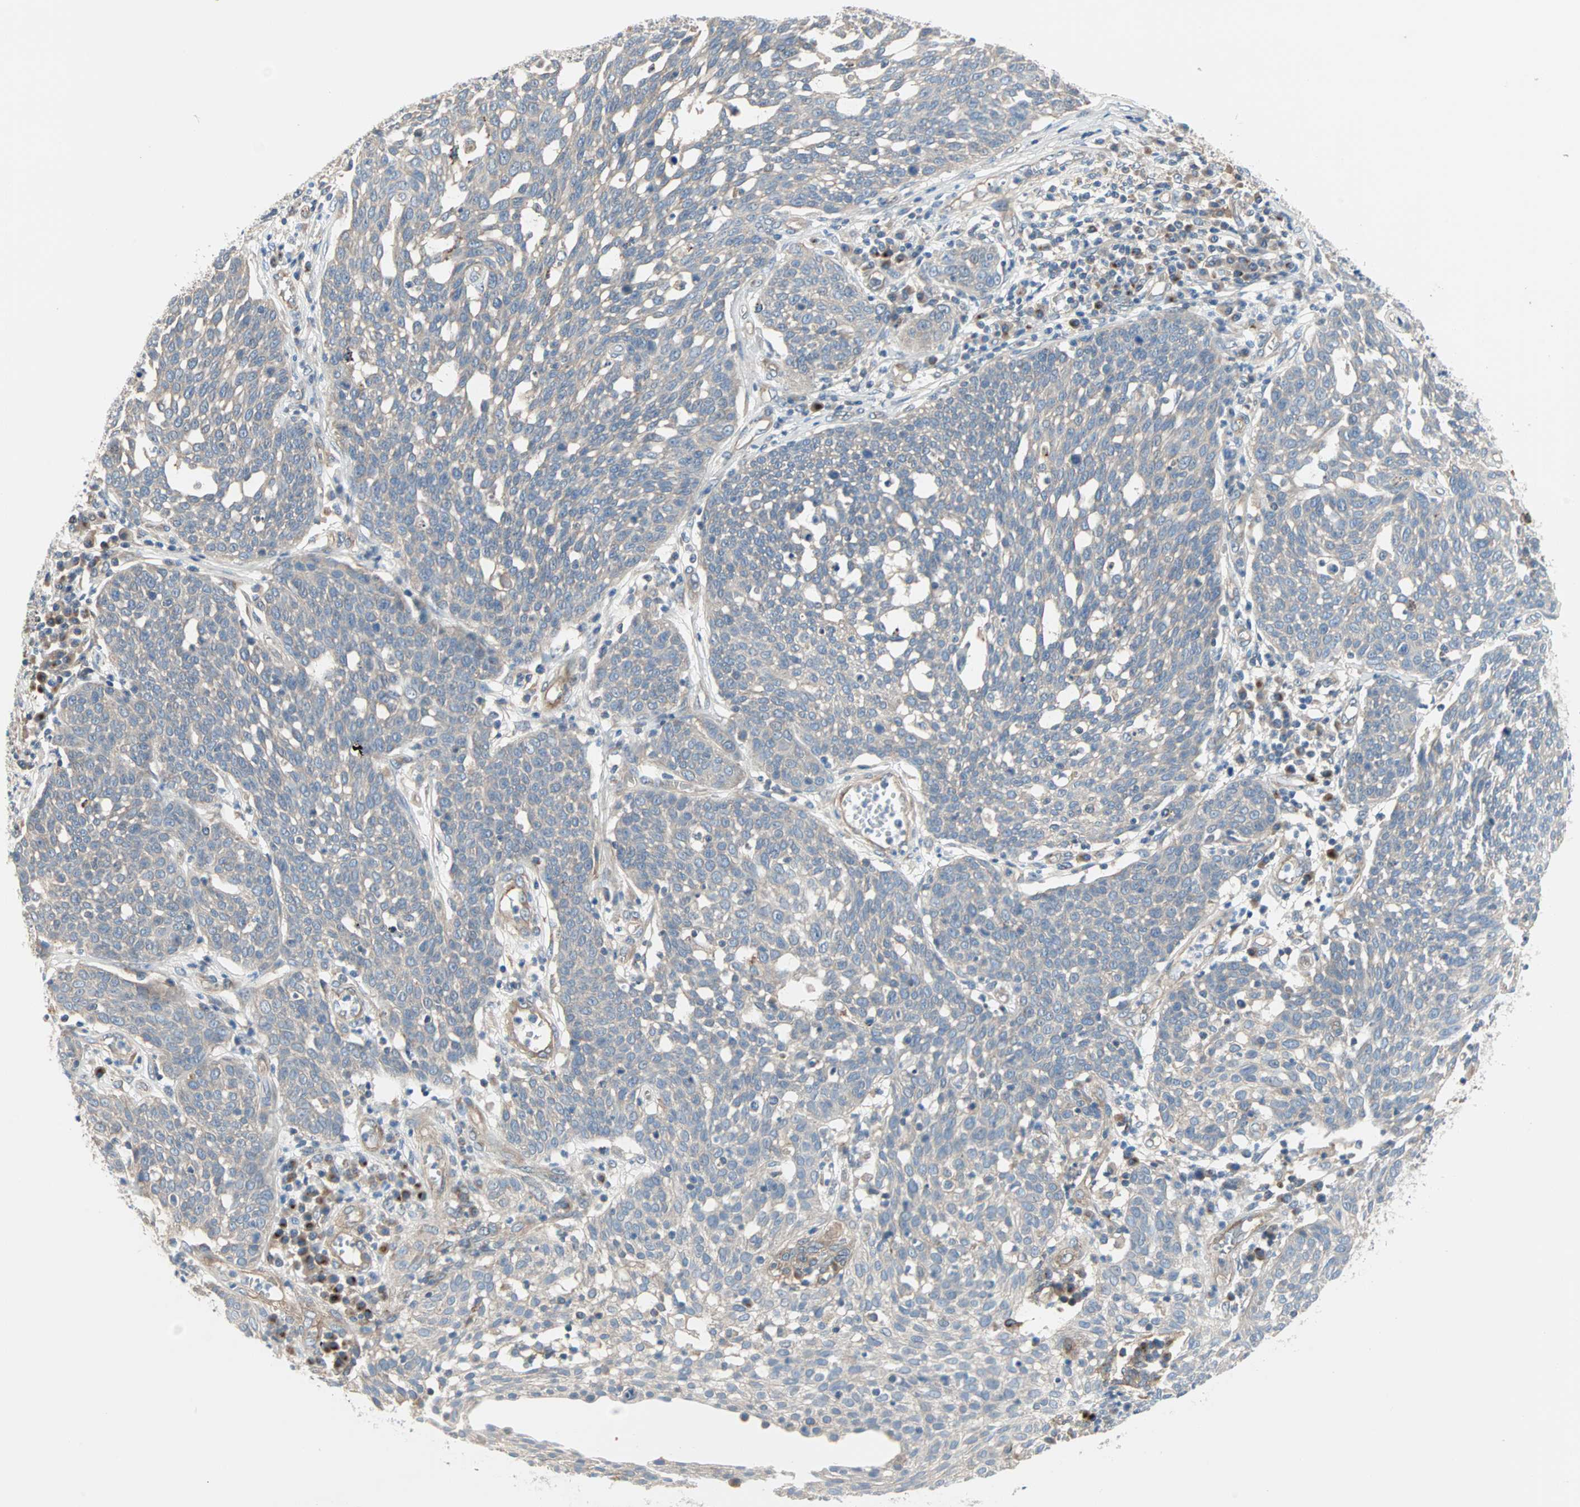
{"staining": {"intensity": "weak", "quantity": "<25%", "location": "cytoplasmic/membranous"}, "tissue": "cervical cancer", "cell_type": "Tumor cells", "image_type": "cancer", "snomed": [{"axis": "morphology", "description": "Squamous cell carcinoma, NOS"}, {"axis": "topography", "description": "Cervix"}], "caption": "Immunohistochemical staining of human cervical cancer shows no significant positivity in tumor cells.", "gene": "PDE8A", "patient": {"sex": "female", "age": 34}}